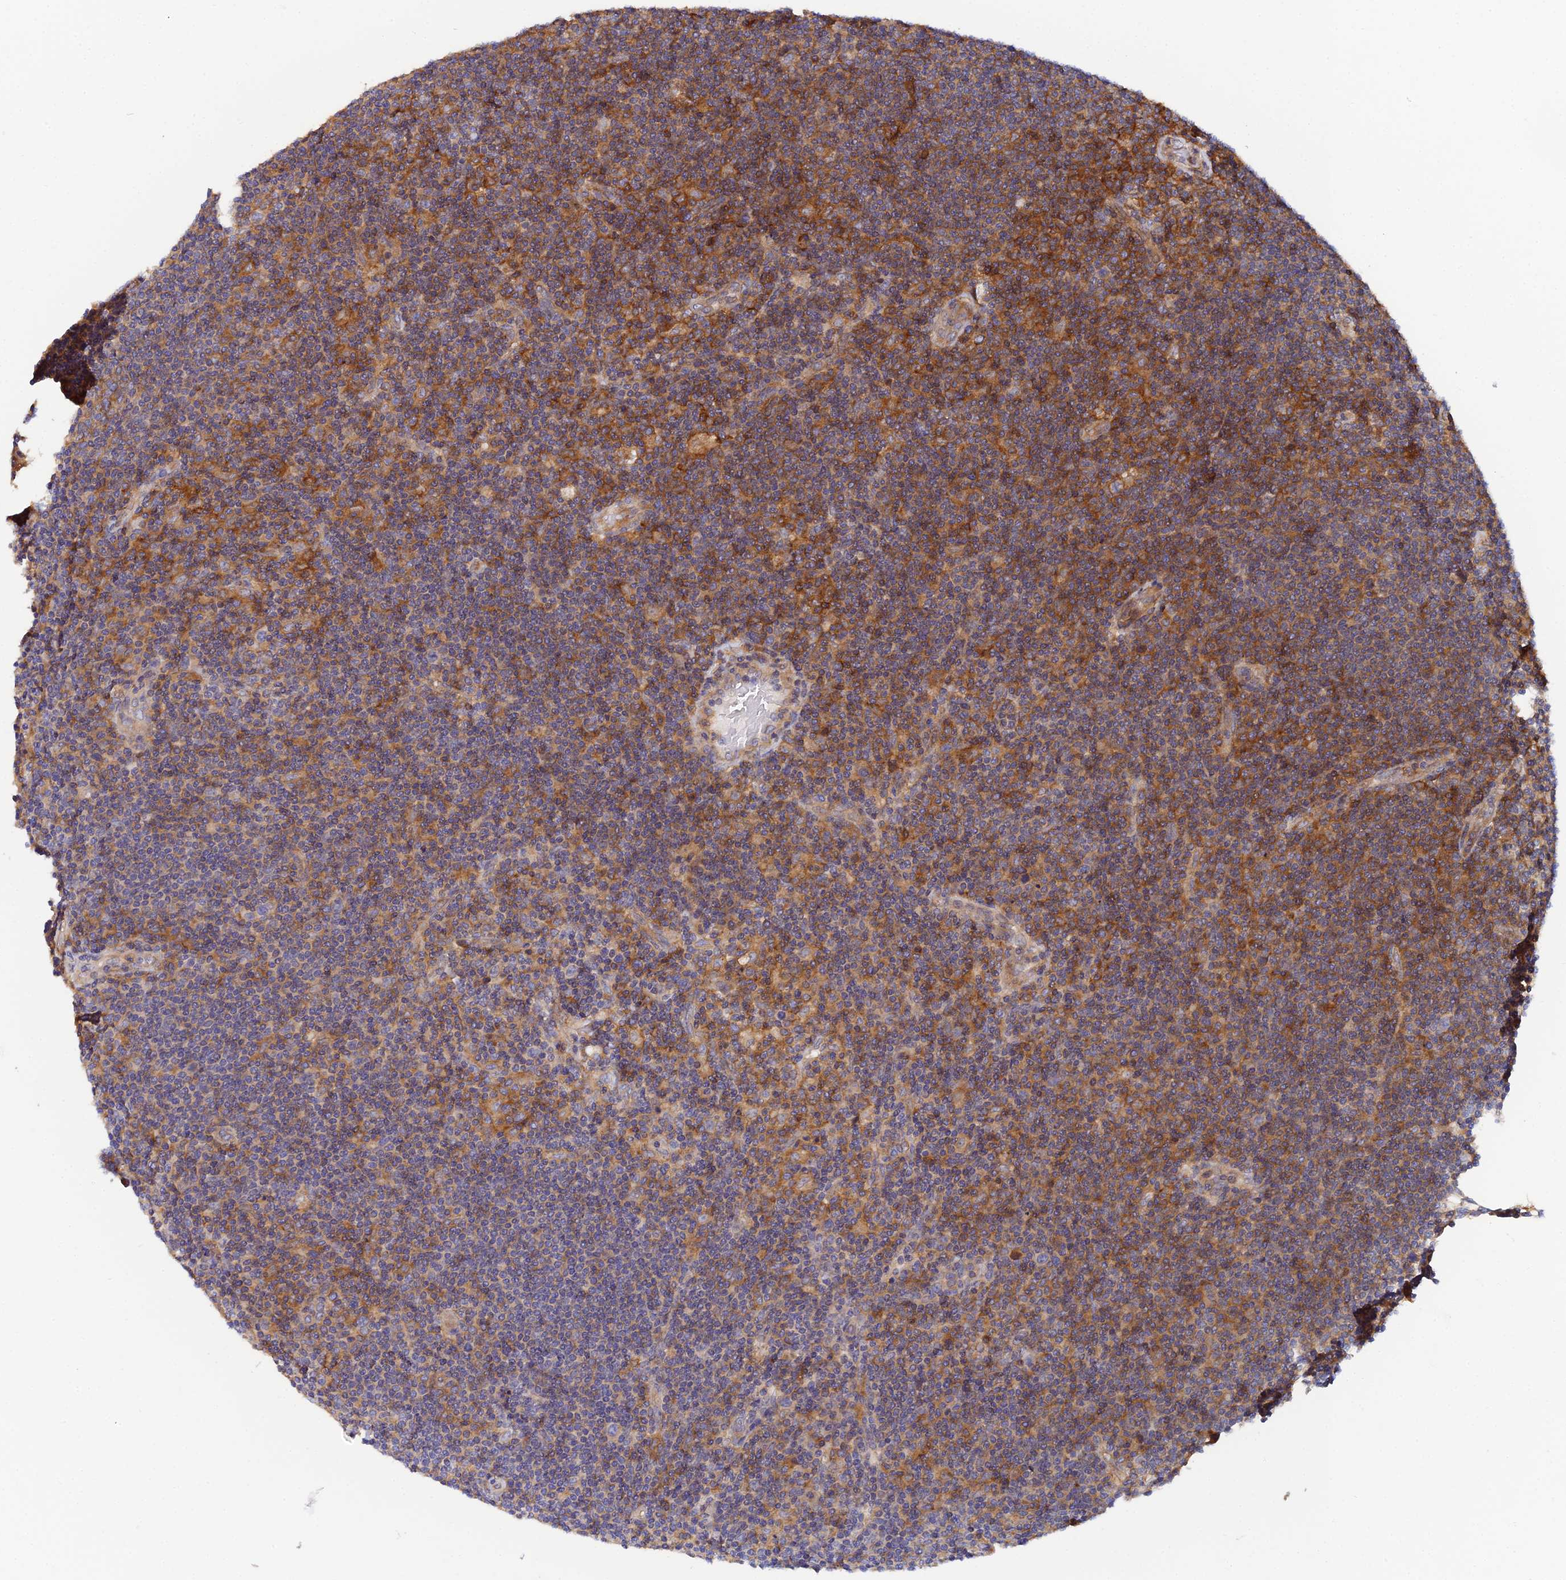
{"staining": {"intensity": "negative", "quantity": "none", "location": "none"}, "tissue": "lymphoma", "cell_type": "Tumor cells", "image_type": "cancer", "snomed": [{"axis": "morphology", "description": "Hodgkin's disease, NOS"}, {"axis": "topography", "description": "Lymph node"}], "caption": "Immunohistochemistry image of neoplastic tissue: human Hodgkin's disease stained with DAB (3,3'-diaminobenzidine) exhibits no significant protein positivity in tumor cells.", "gene": "GNG5B", "patient": {"sex": "female", "age": 57}}